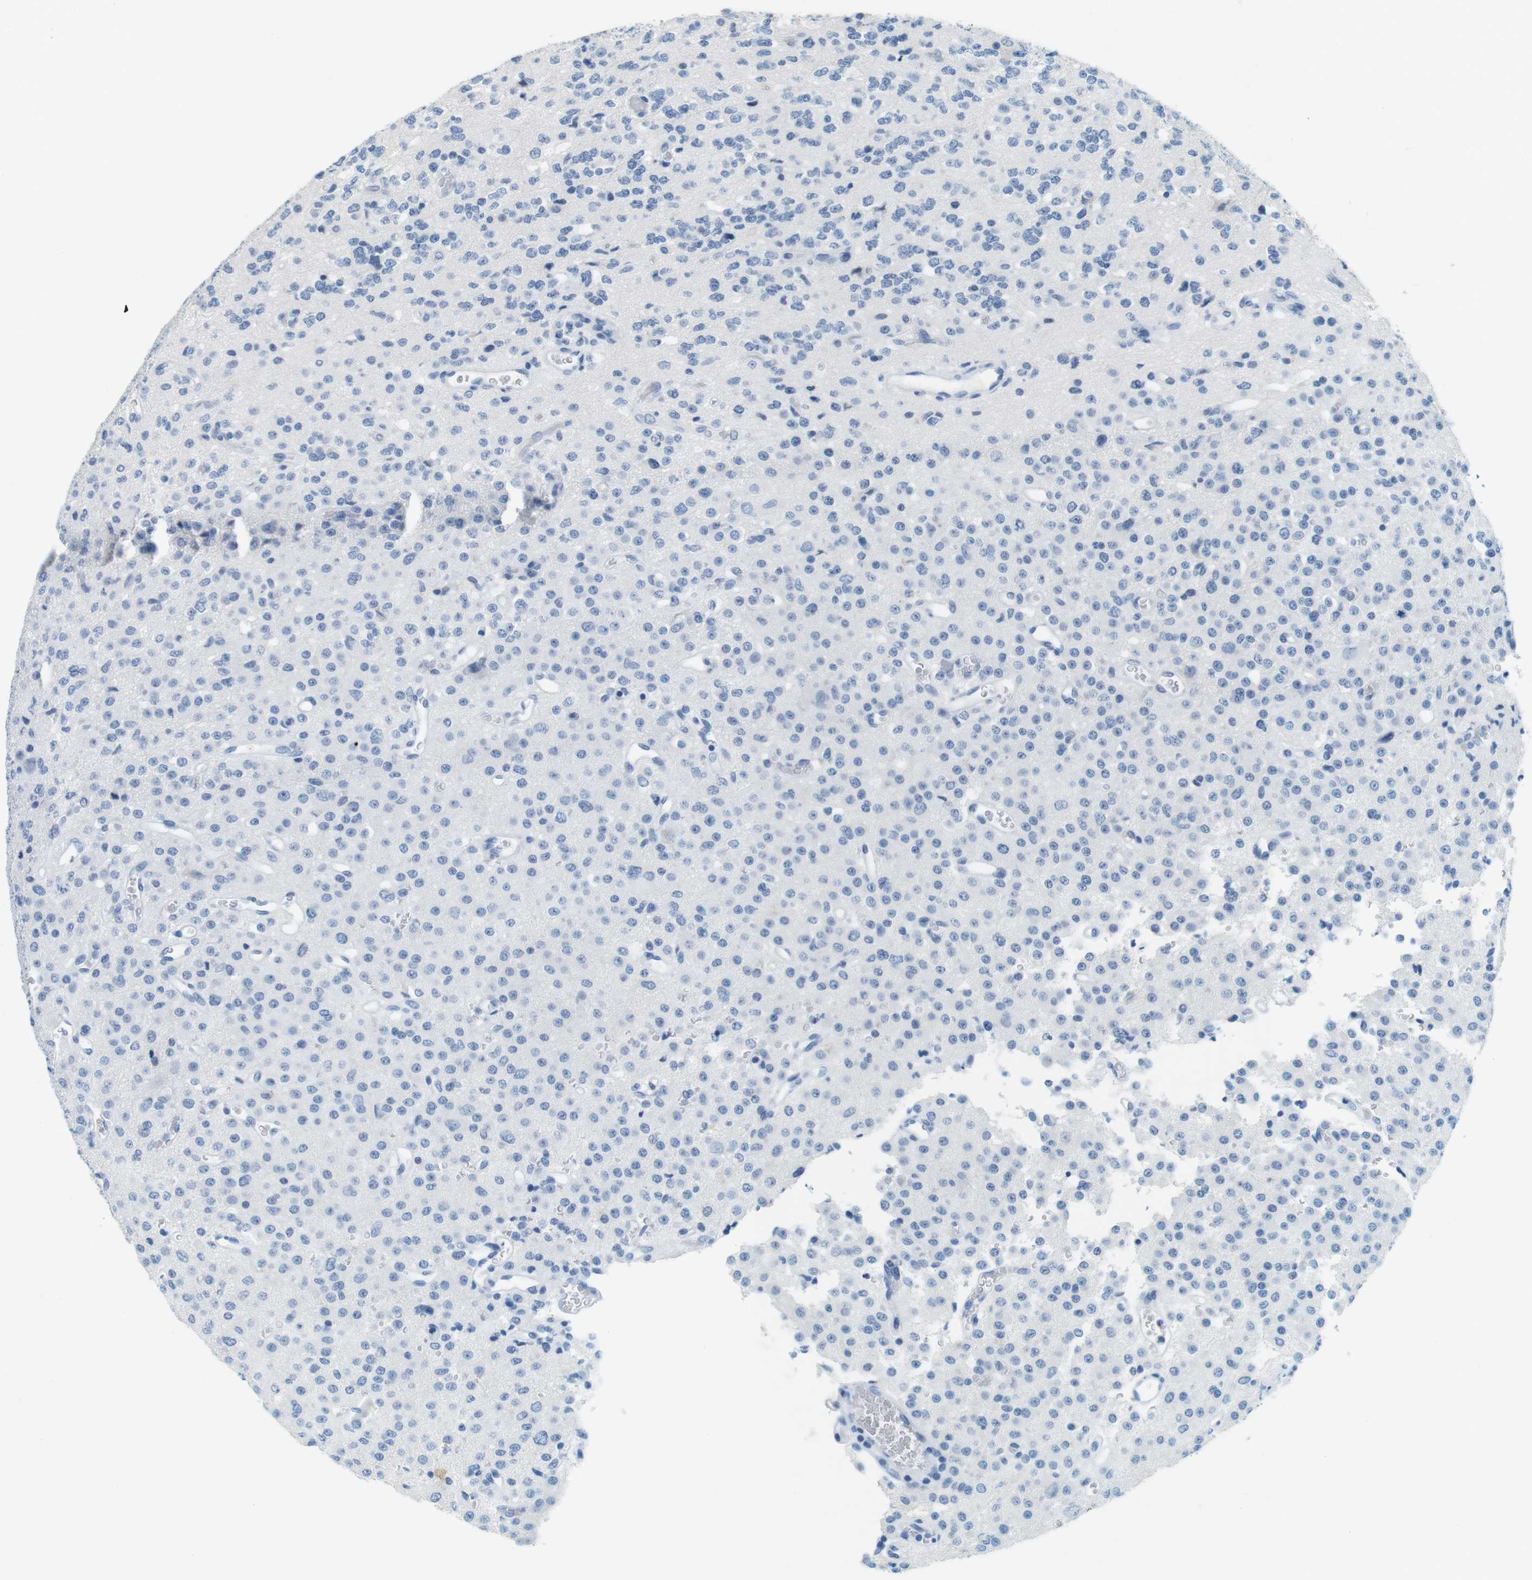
{"staining": {"intensity": "negative", "quantity": "none", "location": "none"}, "tissue": "glioma", "cell_type": "Tumor cells", "image_type": "cancer", "snomed": [{"axis": "morphology", "description": "Glioma, malignant, Low grade"}, {"axis": "topography", "description": "Brain"}], "caption": "Immunohistochemistry (IHC) image of human malignant glioma (low-grade) stained for a protein (brown), which reveals no expression in tumor cells.", "gene": "CYP2C9", "patient": {"sex": "male", "age": 38}}